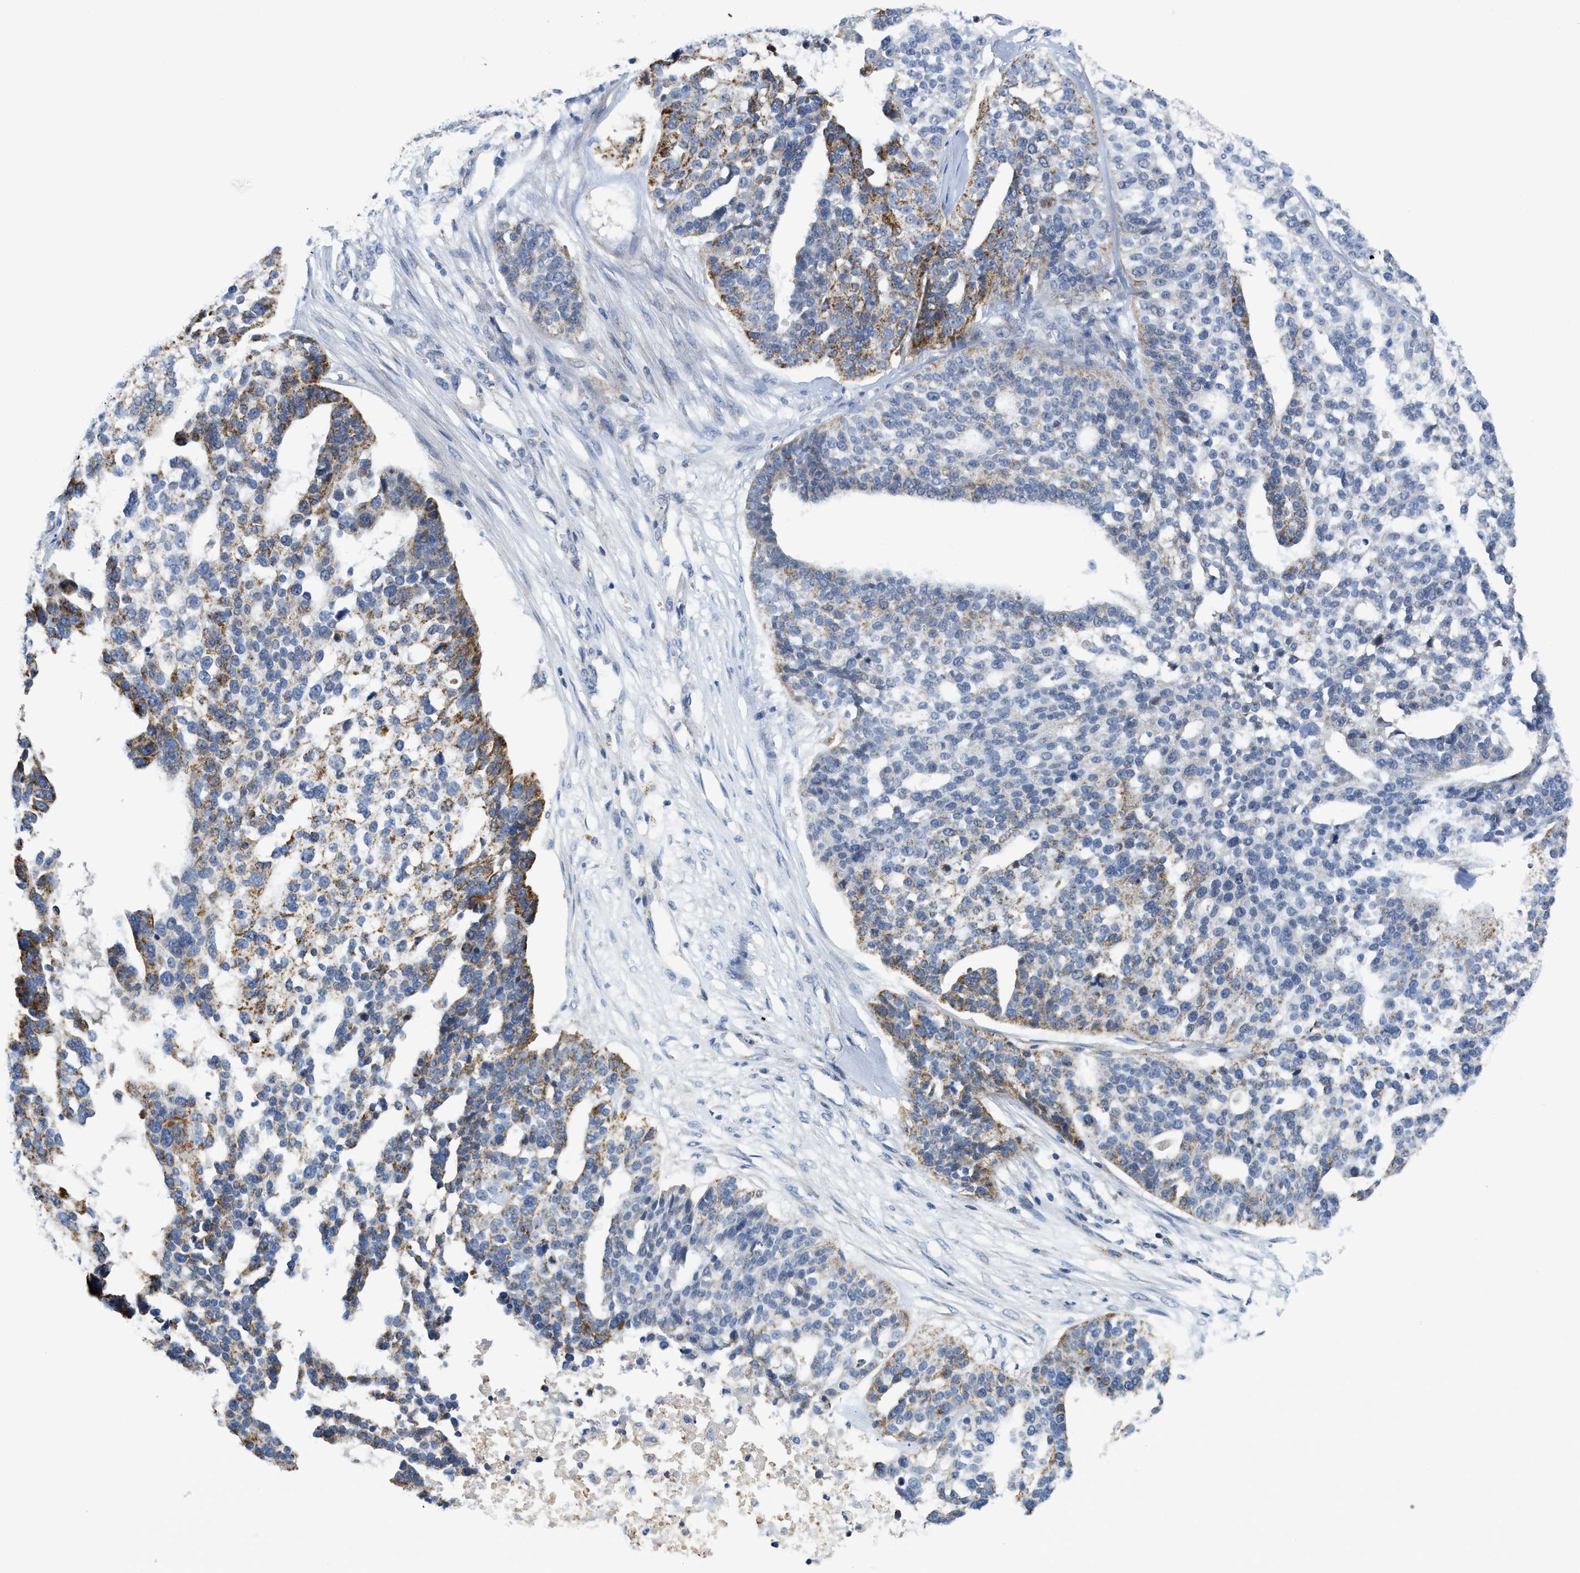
{"staining": {"intensity": "moderate", "quantity": "25%-75%", "location": "cytoplasmic/membranous"}, "tissue": "ovarian cancer", "cell_type": "Tumor cells", "image_type": "cancer", "snomed": [{"axis": "morphology", "description": "Cystadenocarcinoma, serous, NOS"}, {"axis": "topography", "description": "Ovary"}], "caption": "A high-resolution histopathology image shows immunohistochemistry staining of ovarian serous cystadenocarcinoma, which exhibits moderate cytoplasmic/membranous positivity in about 25%-75% of tumor cells.", "gene": "GATD3", "patient": {"sex": "female", "age": 59}}